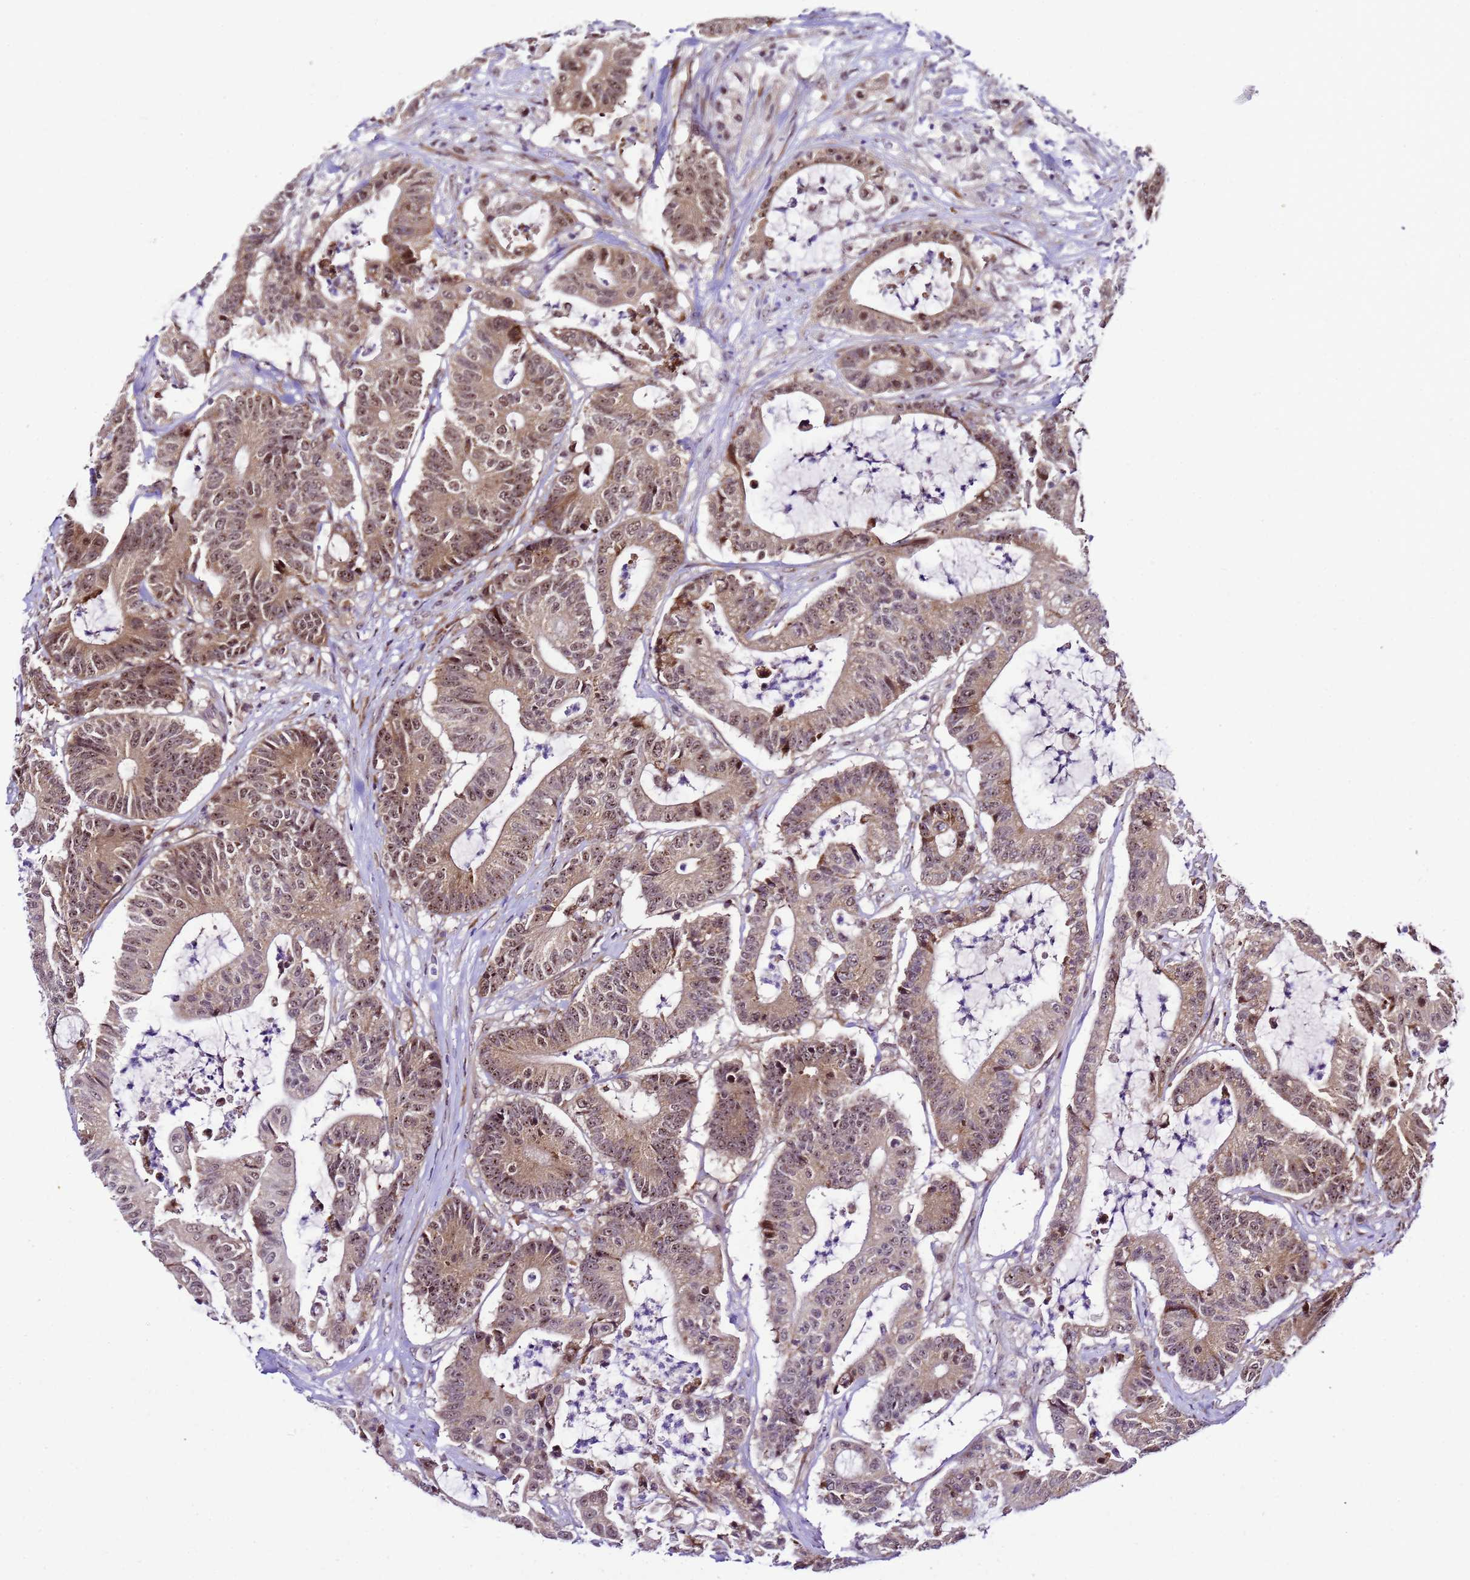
{"staining": {"intensity": "moderate", "quantity": ">75%", "location": "cytoplasmic/membranous,nuclear"}, "tissue": "colorectal cancer", "cell_type": "Tumor cells", "image_type": "cancer", "snomed": [{"axis": "morphology", "description": "Adenocarcinoma, NOS"}, {"axis": "topography", "description": "Colon"}], "caption": "This is an image of immunohistochemistry staining of colorectal adenocarcinoma, which shows moderate positivity in the cytoplasmic/membranous and nuclear of tumor cells.", "gene": "SLX4IP", "patient": {"sex": "female", "age": 84}}